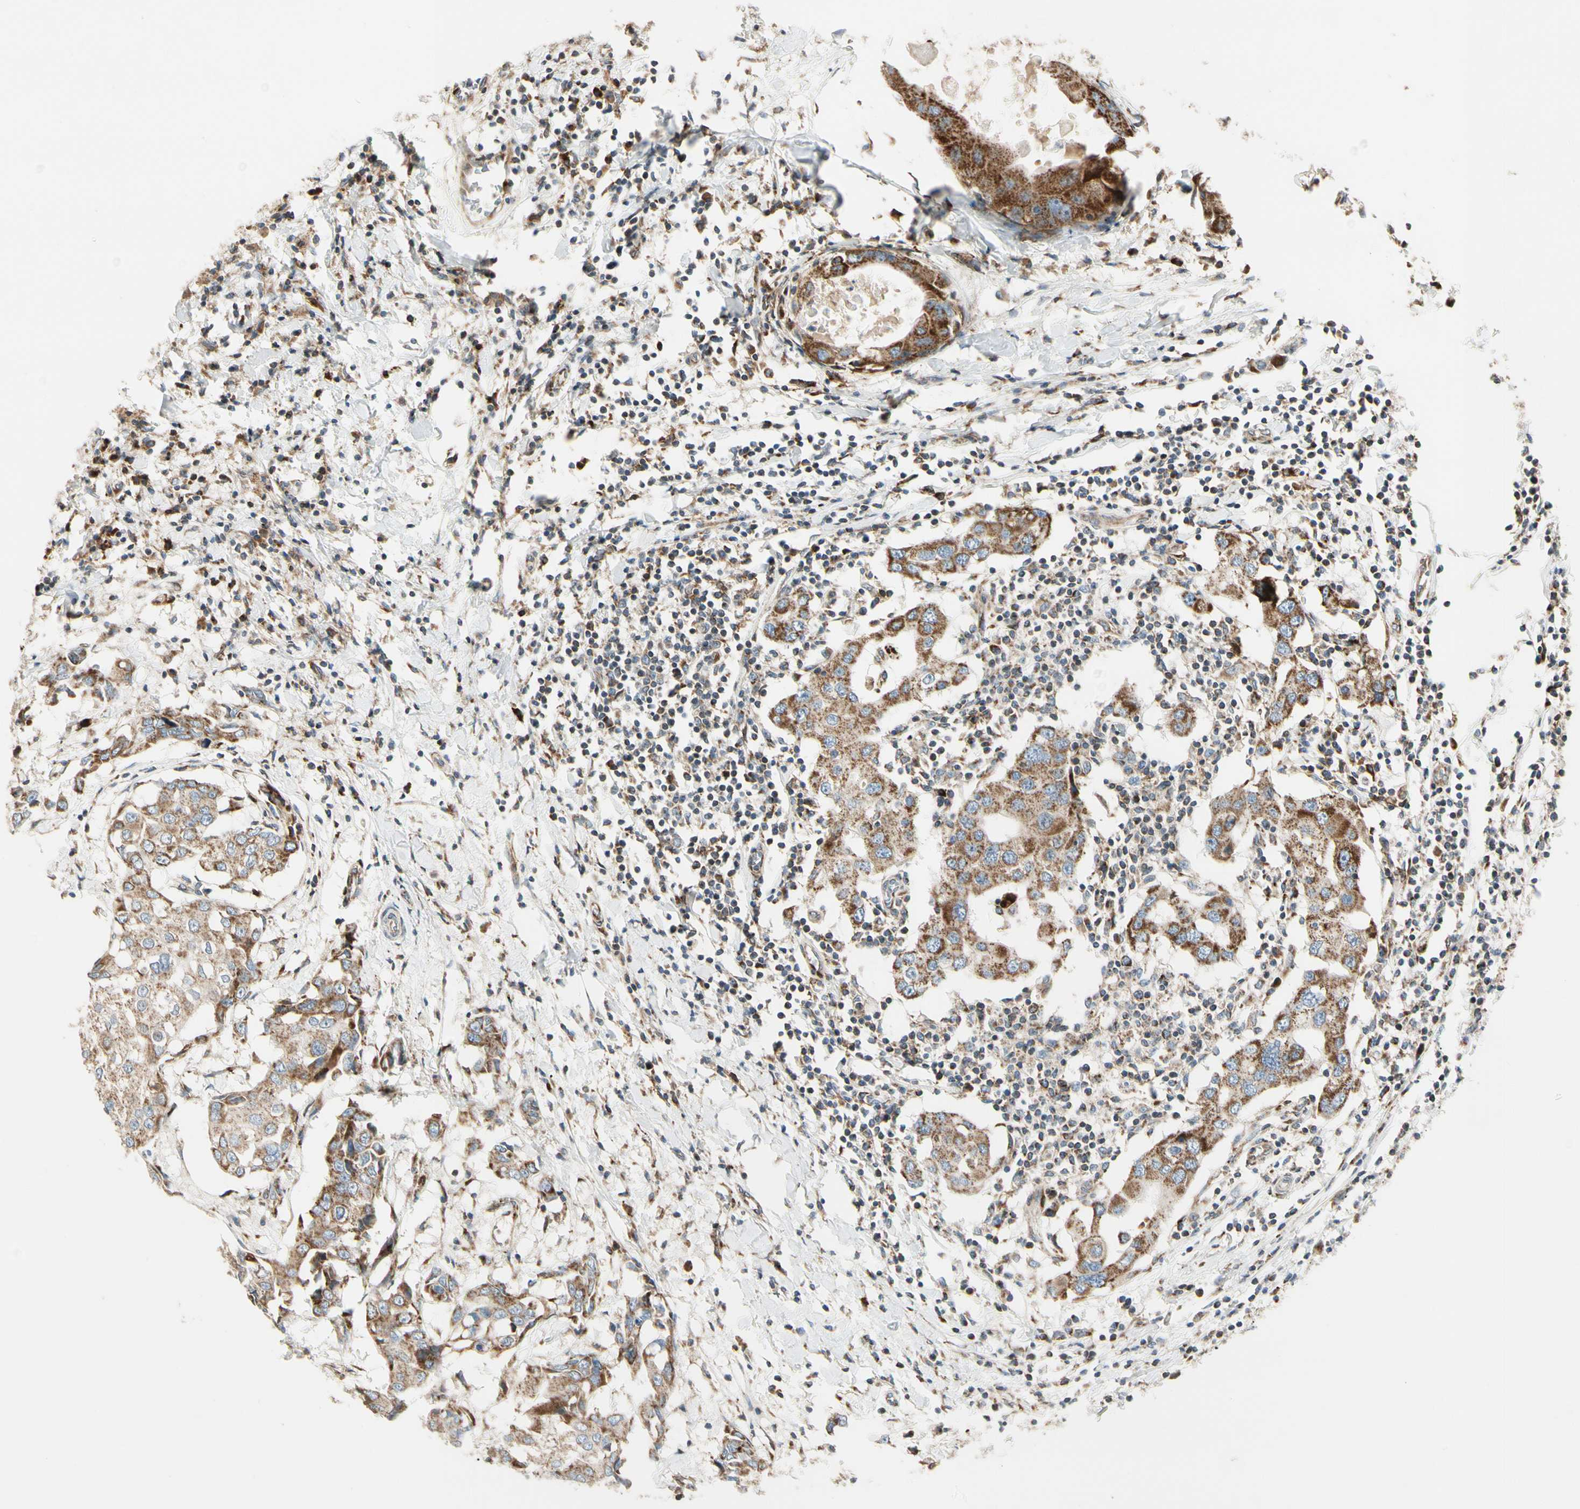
{"staining": {"intensity": "moderate", "quantity": ">75%", "location": "cytoplasmic/membranous"}, "tissue": "breast cancer", "cell_type": "Tumor cells", "image_type": "cancer", "snomed": [{"axis": "morphology", "description": "Duct carcinoma"}, {"axis": "topography", "description": "Breast"}], "caption": "The immunohistochemical stain shows moderate cytoplasmic/membranous expression in tumor cells of breast cancer tissue.", "gene": "MRPL9", "patient": {"sex": "female", "age": 27}}